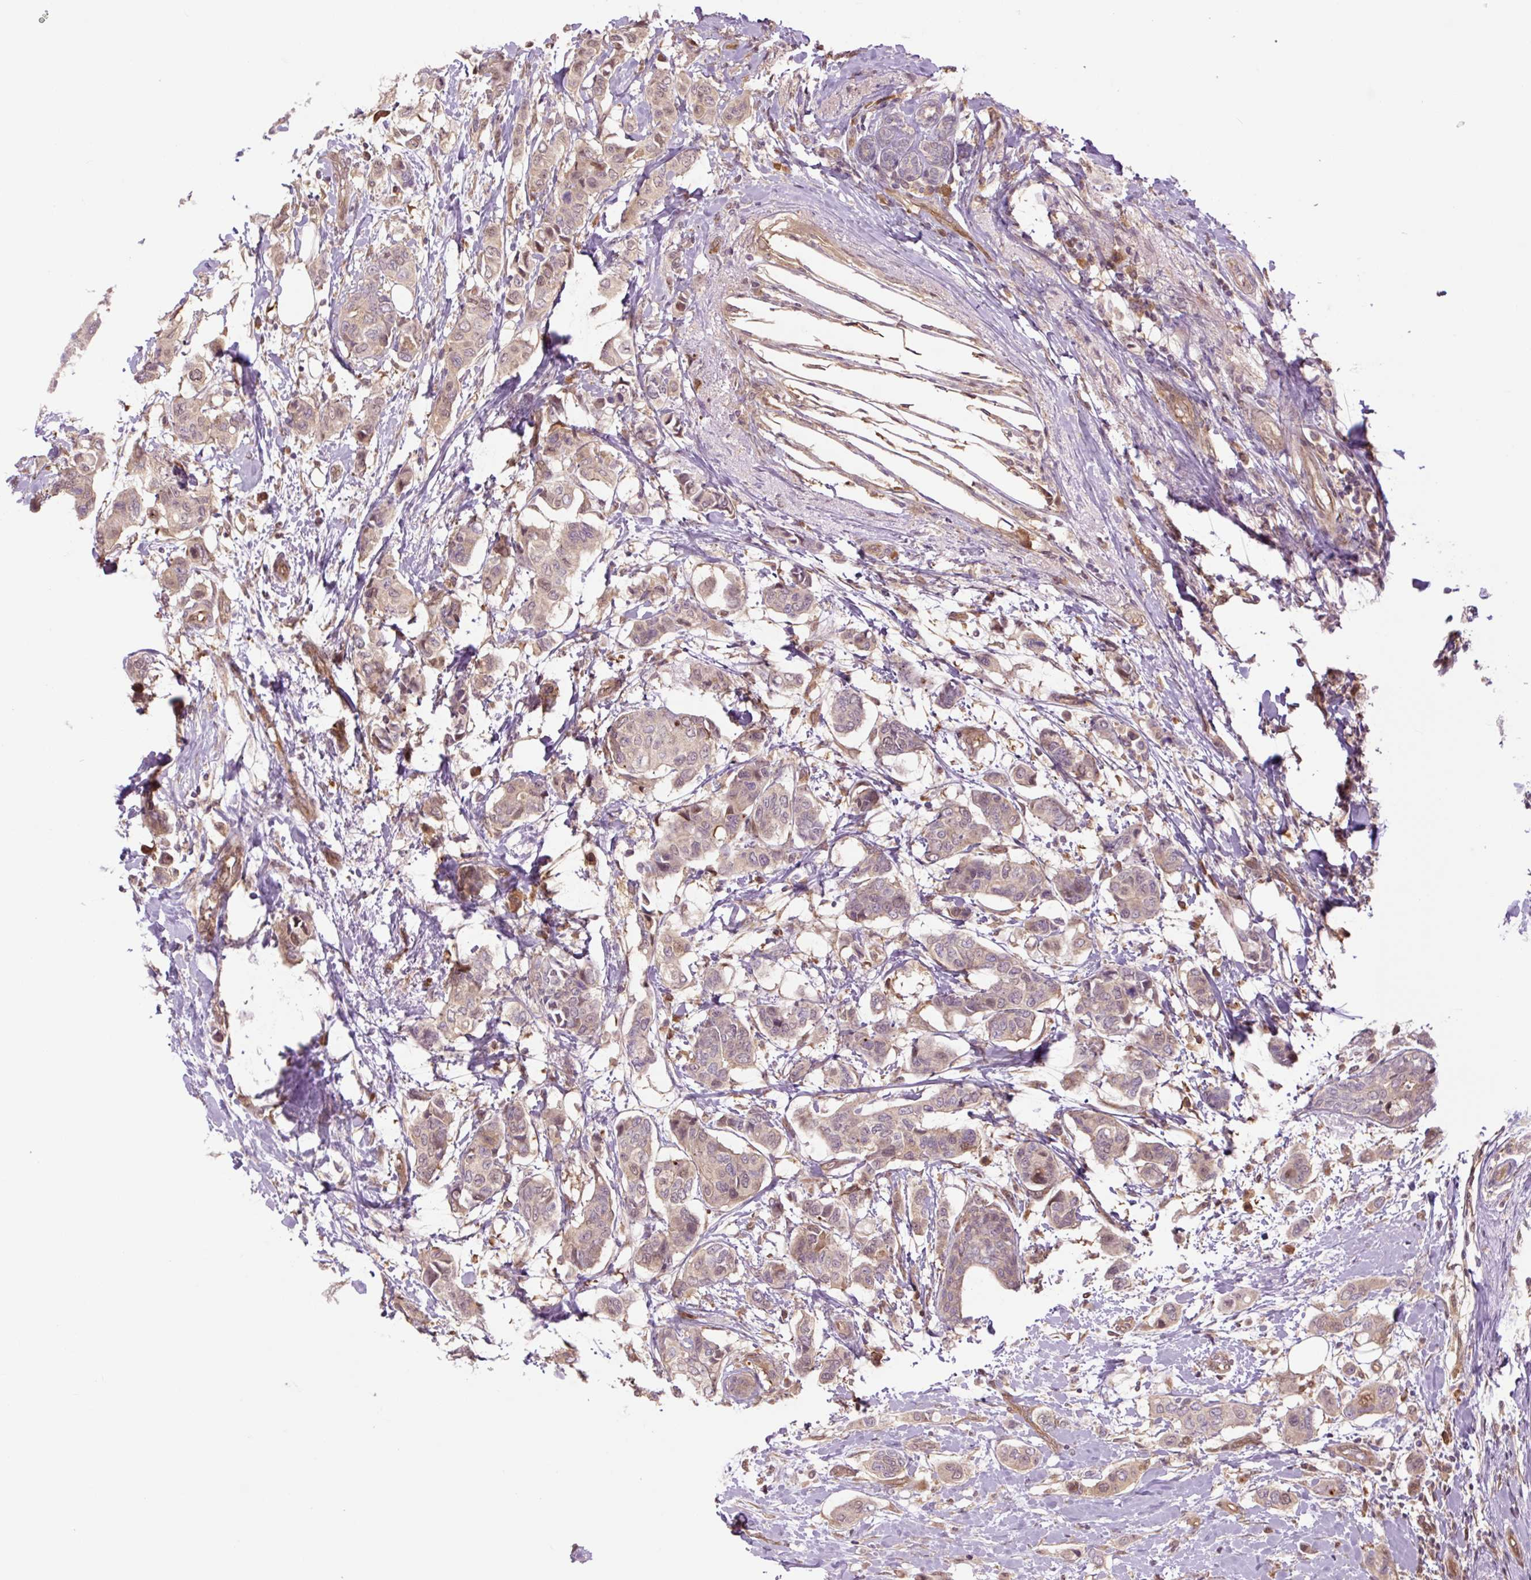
{"staining": {"intensity": "weak", "quantity": ">75%", "location": "cytoplasmic/membranous"}, "tissue": "breast cancer", "cell_type": "Tumor cells", "image_type": "cancer", "snomed": [{"axis": "morphology", "description": "Lobular carcinoma"}, {"axis": "topography", "description": "Breast"}], "caption": "This image demonstrates immunohistochemistry (IHC) staining of lobular carcinoma (breast), with low weak cytoplasmic/membranous staining in approximately >75% of tumor cells.", "gene": "TPT1", "patient": {"sex": "female", "age": 51}}